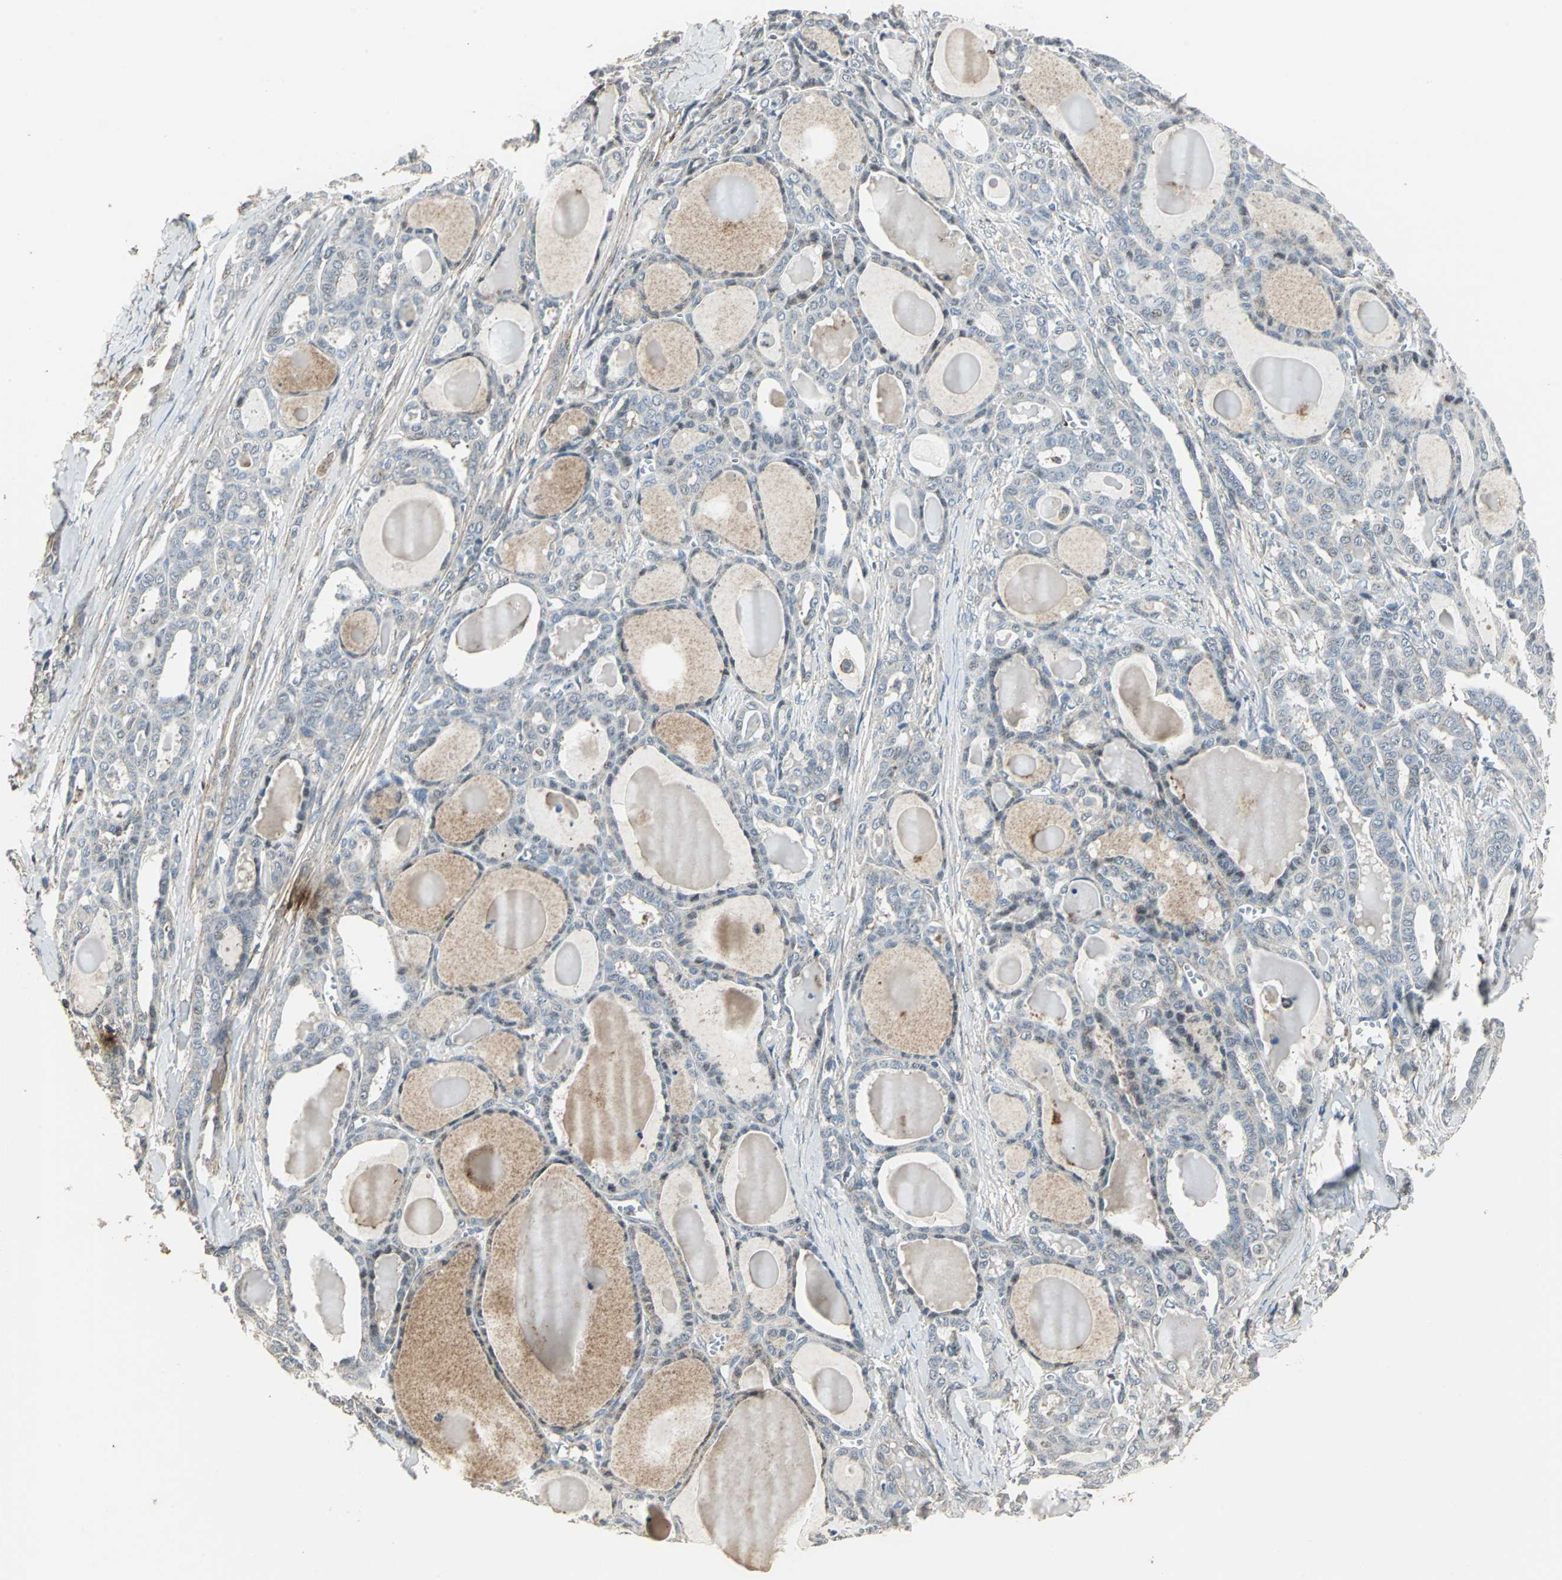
{"staining": {"intensity": "weak", "quantity": ">75%", "location": "cytoplasmic/membranous"}, "tissue": "thyroid cancer", "cell_type": "Tumor cells", "image_type": "cancer", "snomed": [{"axis": "morphology", "description": "Carcinoma, NOS"}, {"axis": "topography", "description": "Thyroid gland"}], "caption": "Immunohistochemistry (IHC) (DAB (3,3'-diaminobenzidine)) staining of human thyroid cancer displays weak cytoplasmic/membranous protein positivity in approximately >75% of tumor cells.", "gene": "DNAJB4", "patient": {"sex": "female", "age": 91}}